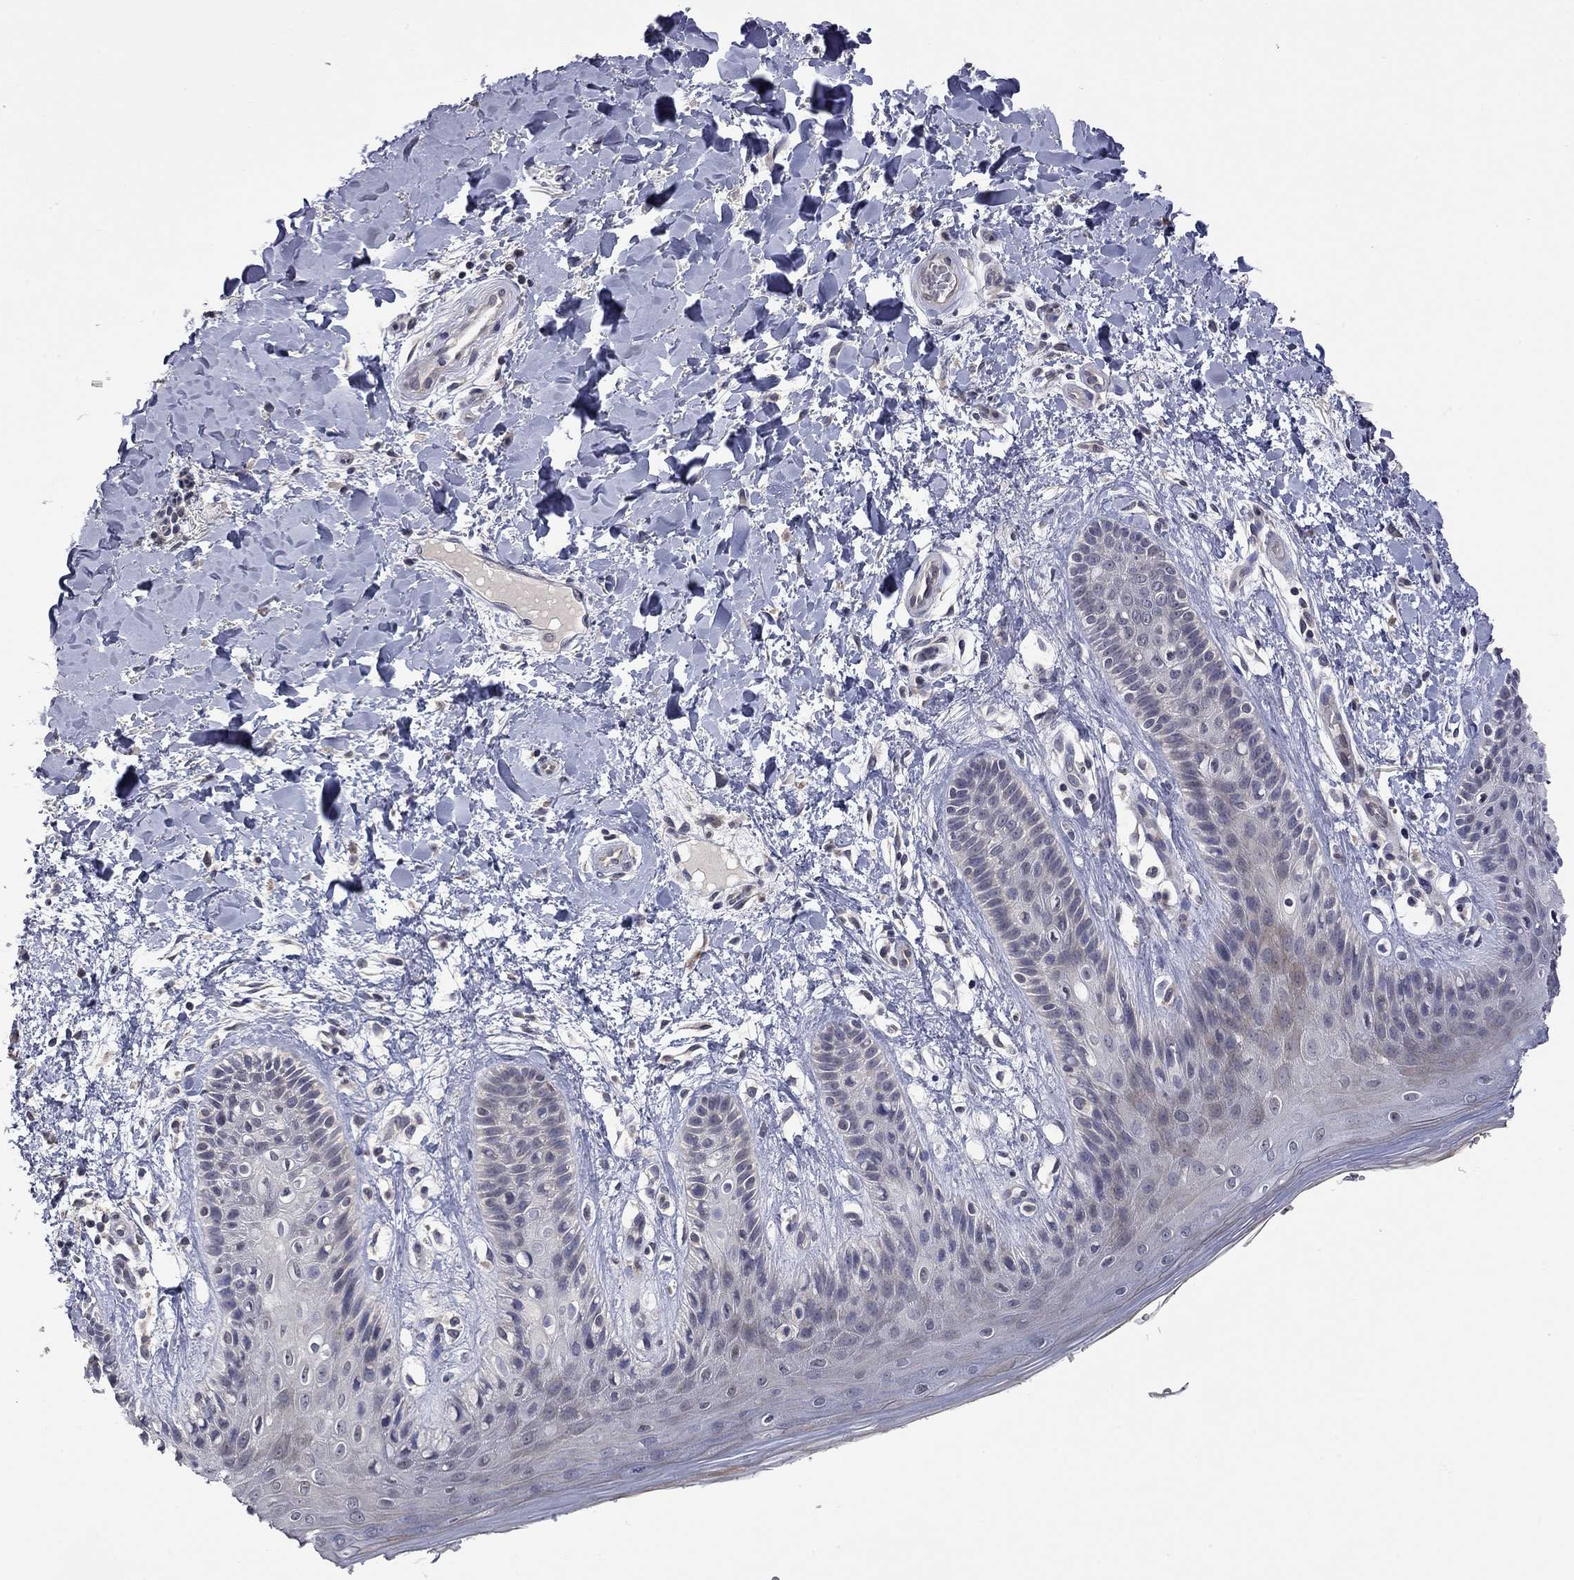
{"staining": {"intensity": "negative", "quantity": "none", "location": "none"}, "tissue": "skin", "cell_type": "Epidermal cells", "image_type": "normal", "snomed": [{"axis": "morphology", "description": "Normal tissue, NOS"}, {"axis": "topography", "description": "Anal"}], "caption": "Immunohistochemical staining of normal human skin shows no significant expression in epidermal cells.", "gene": "FABP12", "patient": {"sex": "male", "age": 36}}